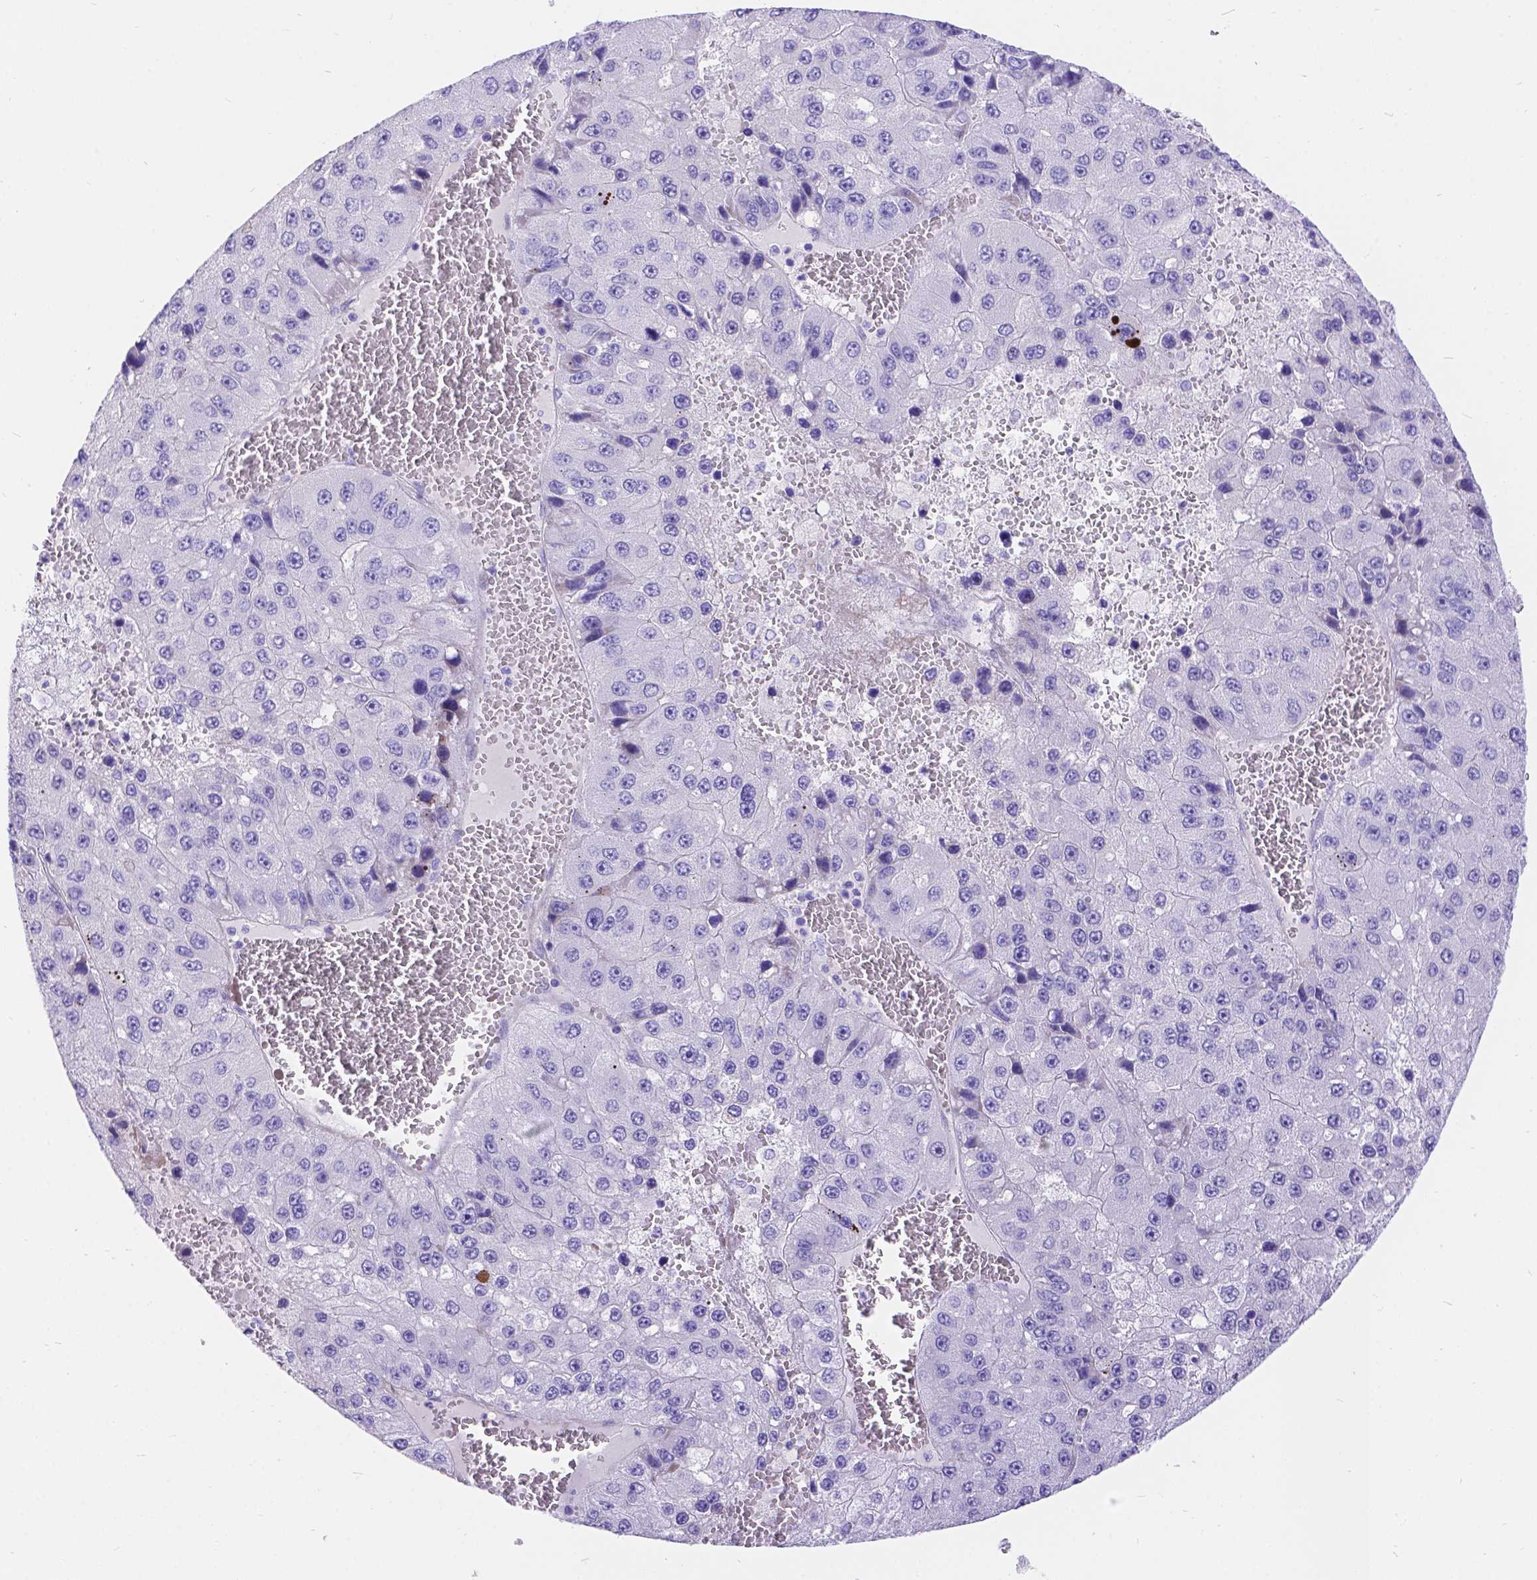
{"staining": {"intensity": "negative", "quantity": "none", "location": "none"}, "tissue": "liver cancer", "cell_type": "Tumor cells", "image_type": "cancer", "snomed": [{"axis": "morphology", "description": "Carcinoma, Hepatocellular, NOS"}, {"axis": "topography", "description": "Liver"}], "caption": "Immunohistochemistry (IHC) micrograph of hepatocellular carcinoma (liver) stained for a protein (brown), which reveals no expression in tumor cells. (Stains: DAB immunohistochemistry (IHC) with hematoxylin counter stain, Microscopy: brightfield microscopy at high magnification).", "gene": "KLHL10", "patient": {"sex": "female", "age": 73}}